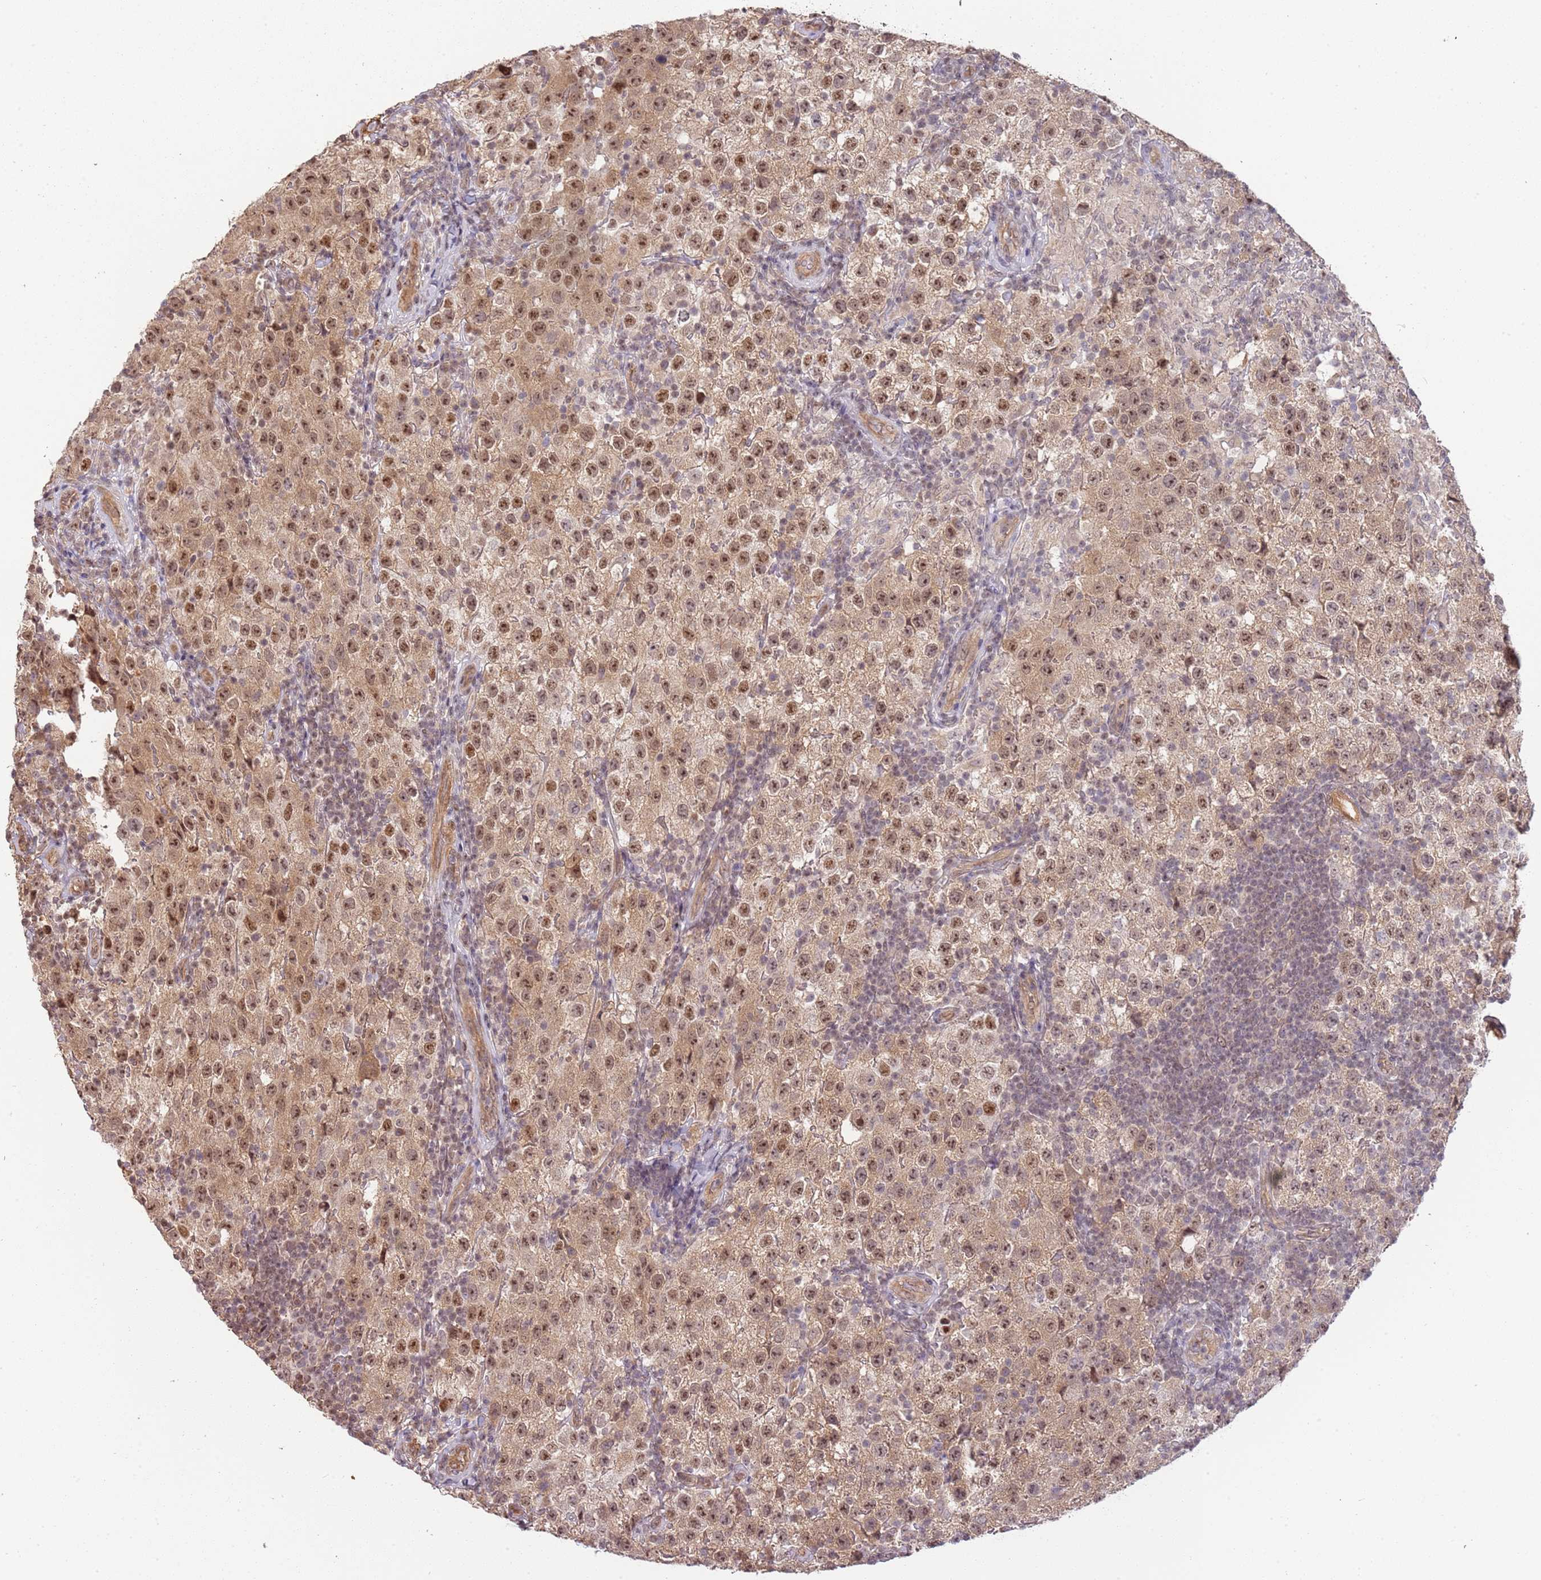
{"staining": {"intensity": "moderate", "quantity": ">75%", "location": "cytoplasmic/membranous,nuclear"}, "tissue": "testis cancer", "cell_type": "Tumor cells", "image_type": "cancer", "snomed": [{"axis": "morphology", "description": "Seminoma, NOS"}, {"axis": "morphology", "description": "Carcinoma, Embryonal, NOS"}, {"axis": "topography", "description": "Testis"}], "caption": "A brown stain labels moderate cytoplasmic/membranous and nuclear expression of a protein in testis cancer (embryonal carcinoma) tumor cells. Immunohistochemistry stains the protein of interest in brown and the nuclei are stained blue.", "gene": "SURF2", "patient": {"sex": "male", "age": 41}}